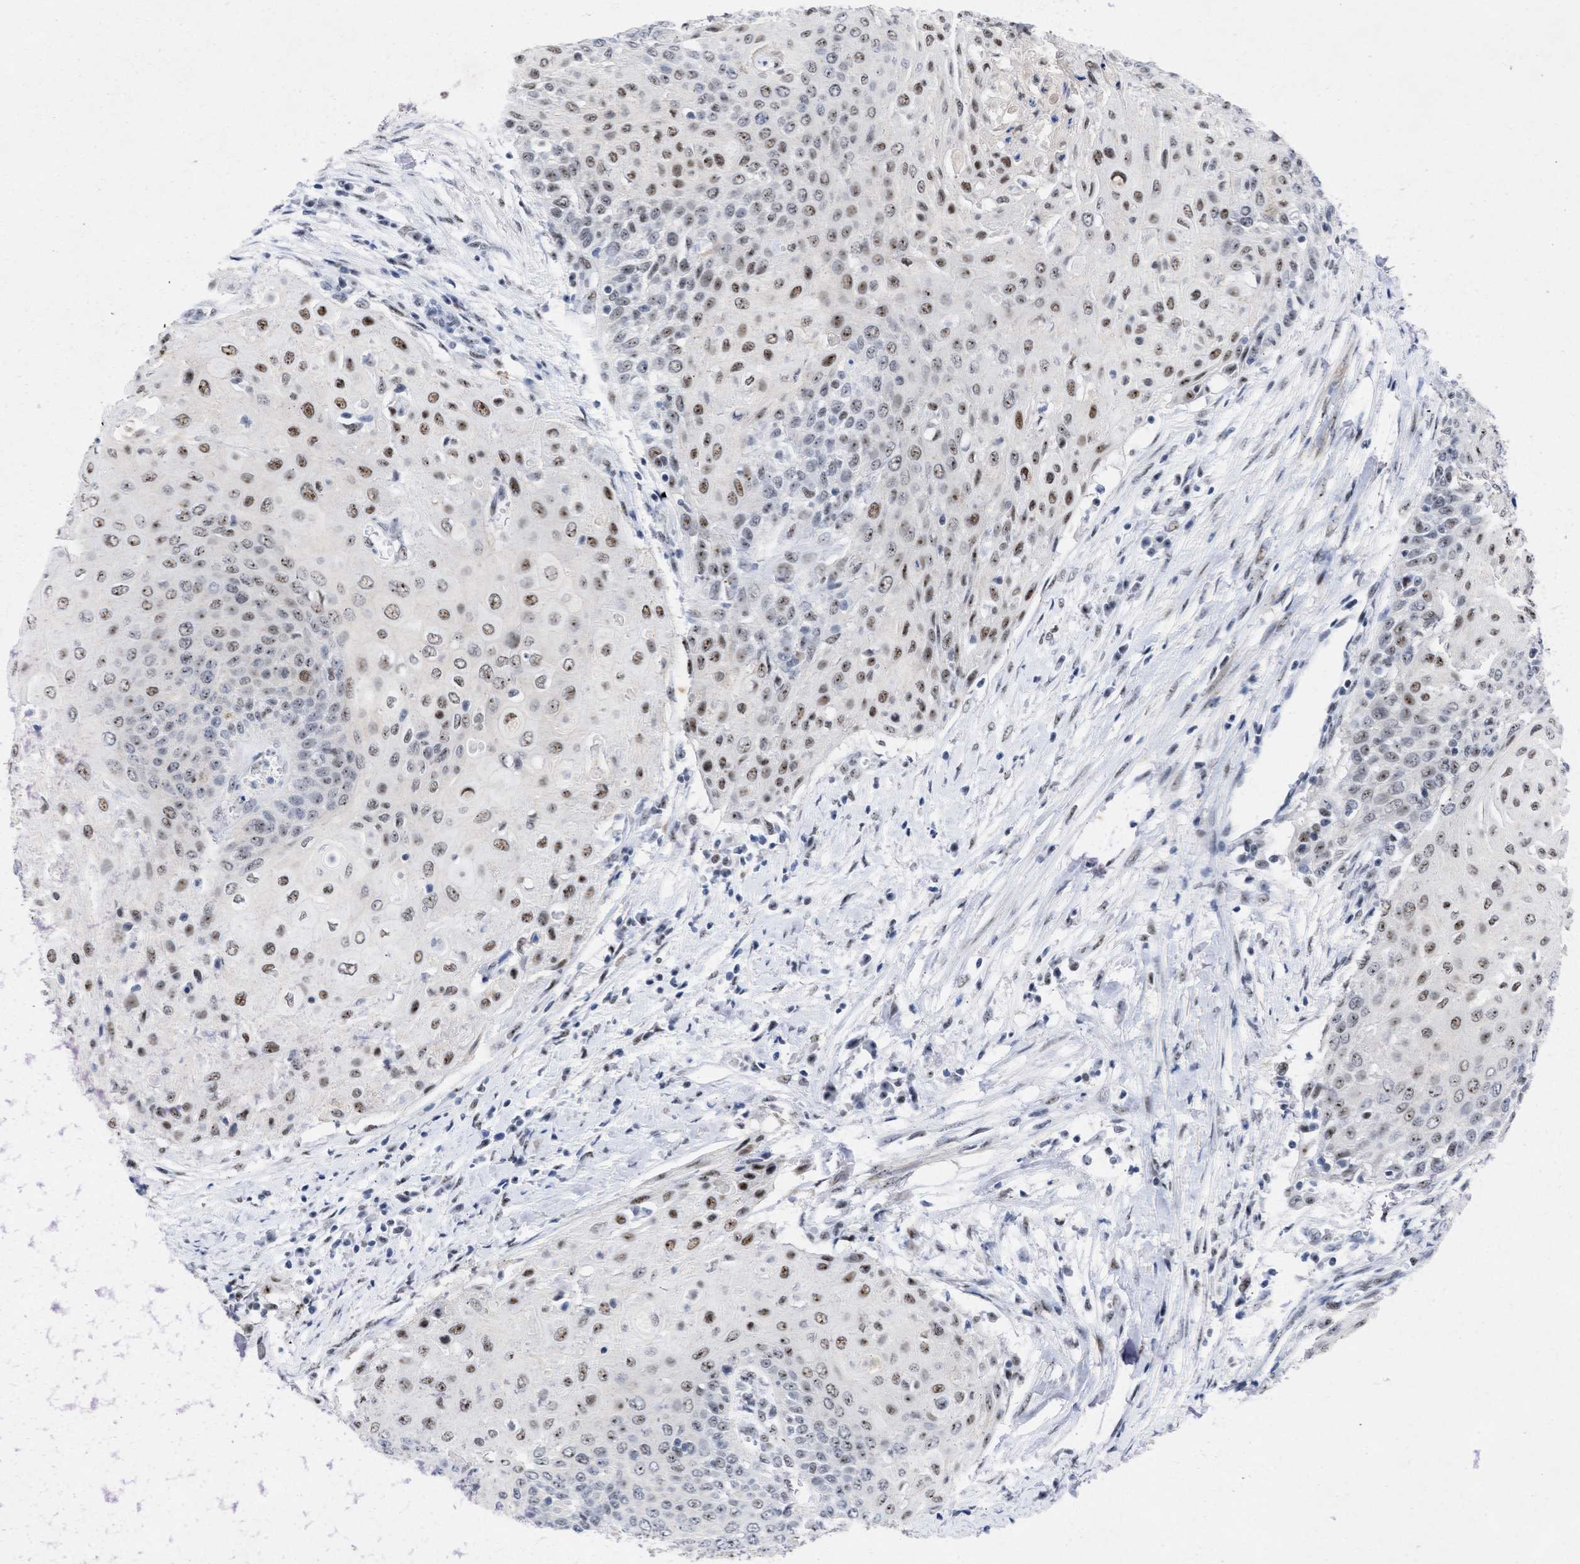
{"staining": {"intensity": "moderate", "quantity": ">75%", "location": "nuclear"}, "tissue": "cervical cancer", "cell_type": "Tumor cells", "image_type": "cancer", "snomed": [{"axis": "morphology", "description": "Squamous cell carcinoma, NOS"}, {"axis": "topography", "description": "Cervix"}], "caption": "Protein staining of squamous cell carcinoma (cervical) tissue demonstrates moderate nuclear staining in about >75% of tumor cells.", "gene": "DDX41", "patient": {"sex": "female", "age": 39}}